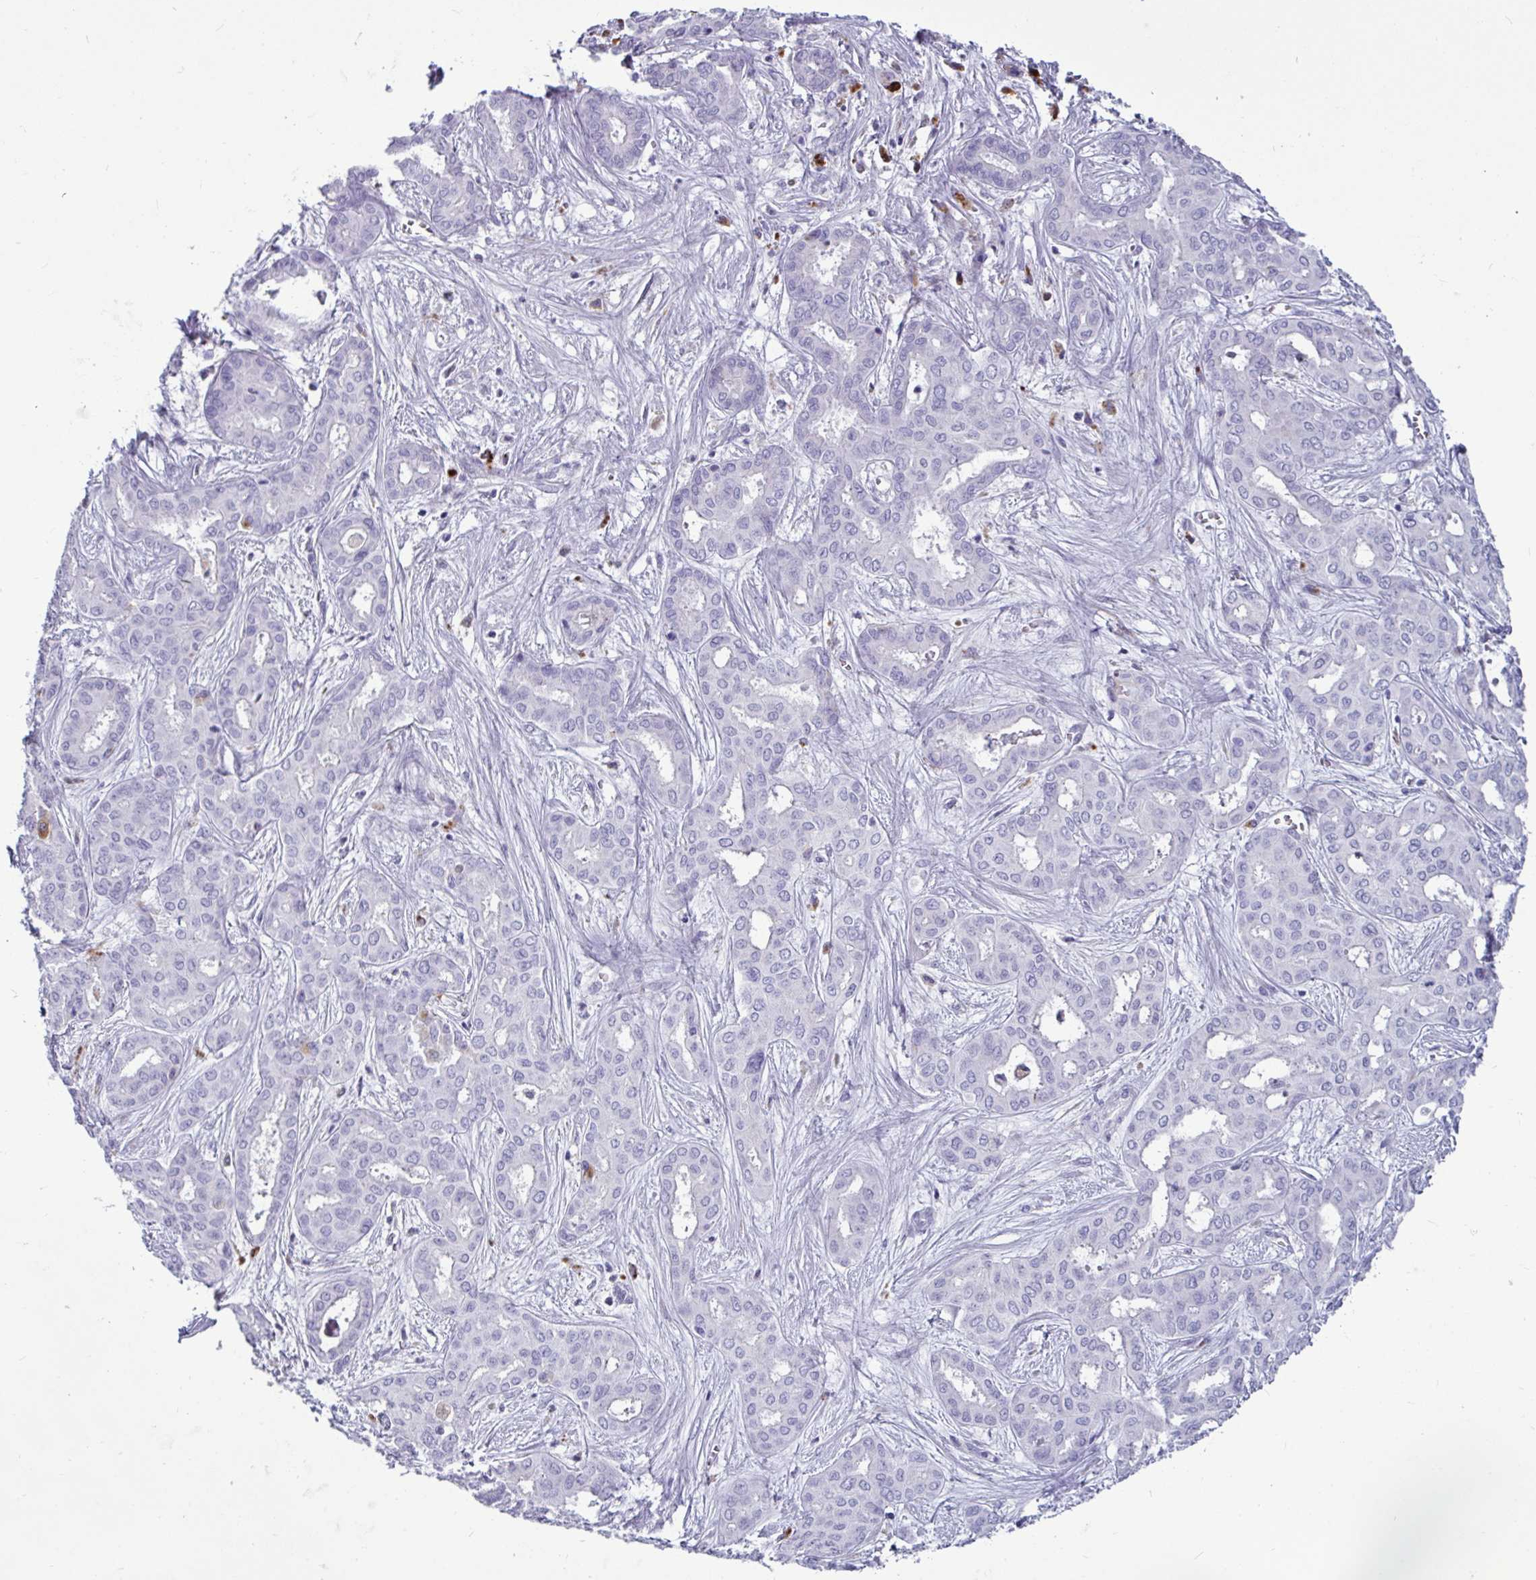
{"staining": {"intensity": "negative", "quantity": "none", "location": "none"}, "tissue": "liver cancer", "cell_type": "Tumor cells", "image_type": "cancer", "snomed": [{"axis": "morphology", "description": "Cholangiocarcinoma"}, {"axis": "topography", "description": "Liver"}], "caption": "This is a histopathology image of immunohistochemistry staining of liver cancer (cholangiocarcinoma), which shows no positivity in tumor cells.", "gene": "CTSZ", "patient": {"sex": "female", "age": 64}}